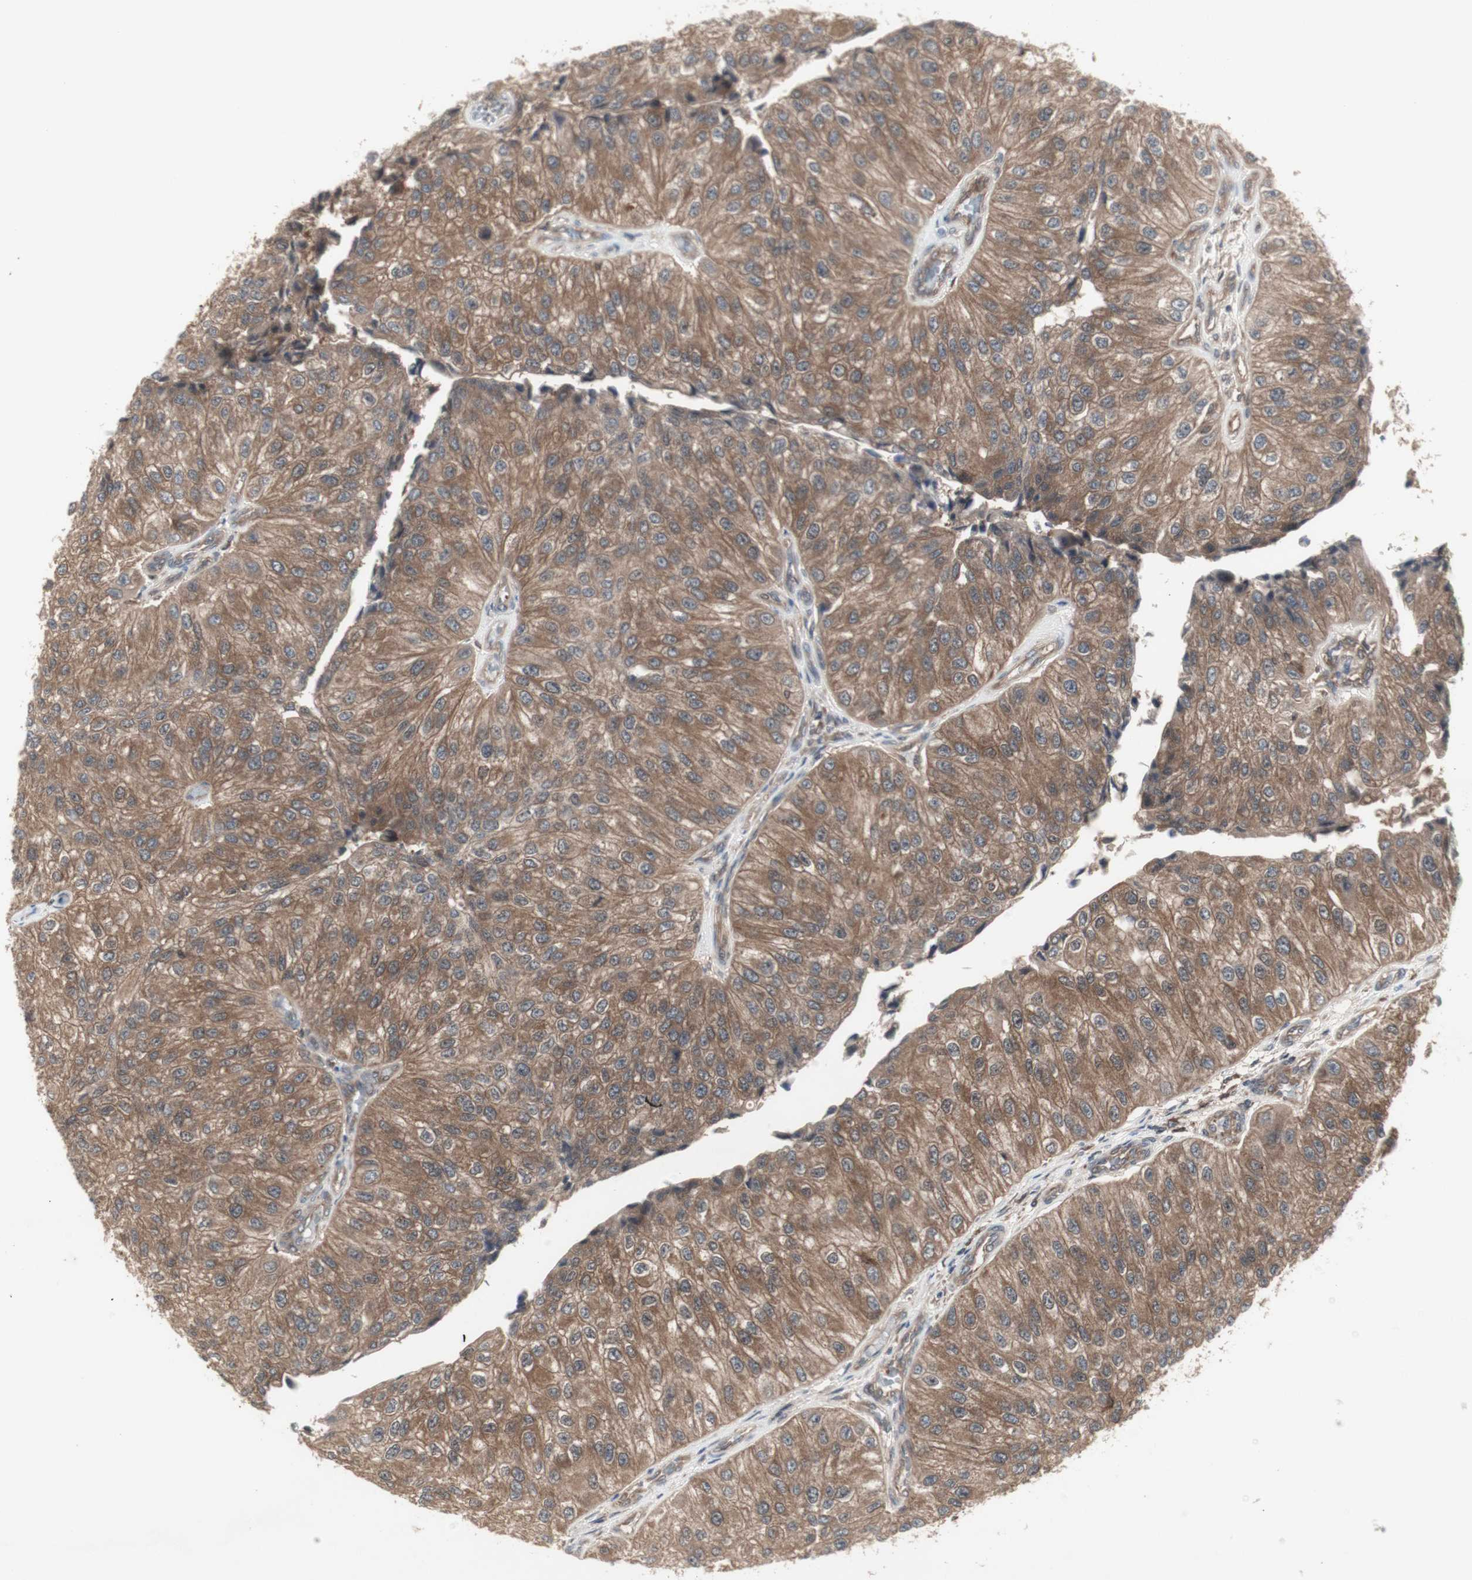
{"staining": {"intensity": "moderate", "quantity": ">75%", "location": "cytoplasmic/membranous"}, "tissue": "urothelial cancer", "cell_type": "Tumor cells", "image_type": "cancer", "snomed": [{"axis": "morphology", "description": "Urothelial carcinoma, High grade"}, {"axis": "topography", "description": "Kidney"}, {"axis": "topography", "description": "Urinary bladder"}], "caption": "A brown stain shows moderate cytoplasmic/membranous positivity of a protein in human urothelial cancer tumor cells. The staining is performed using DAB brown chromogen to label protein expression. The nuclei are counter-stained blue using hematoxylin.", "gene": "CHURC1-FNTB", "patient": {"sex": "male", "age": 77}}